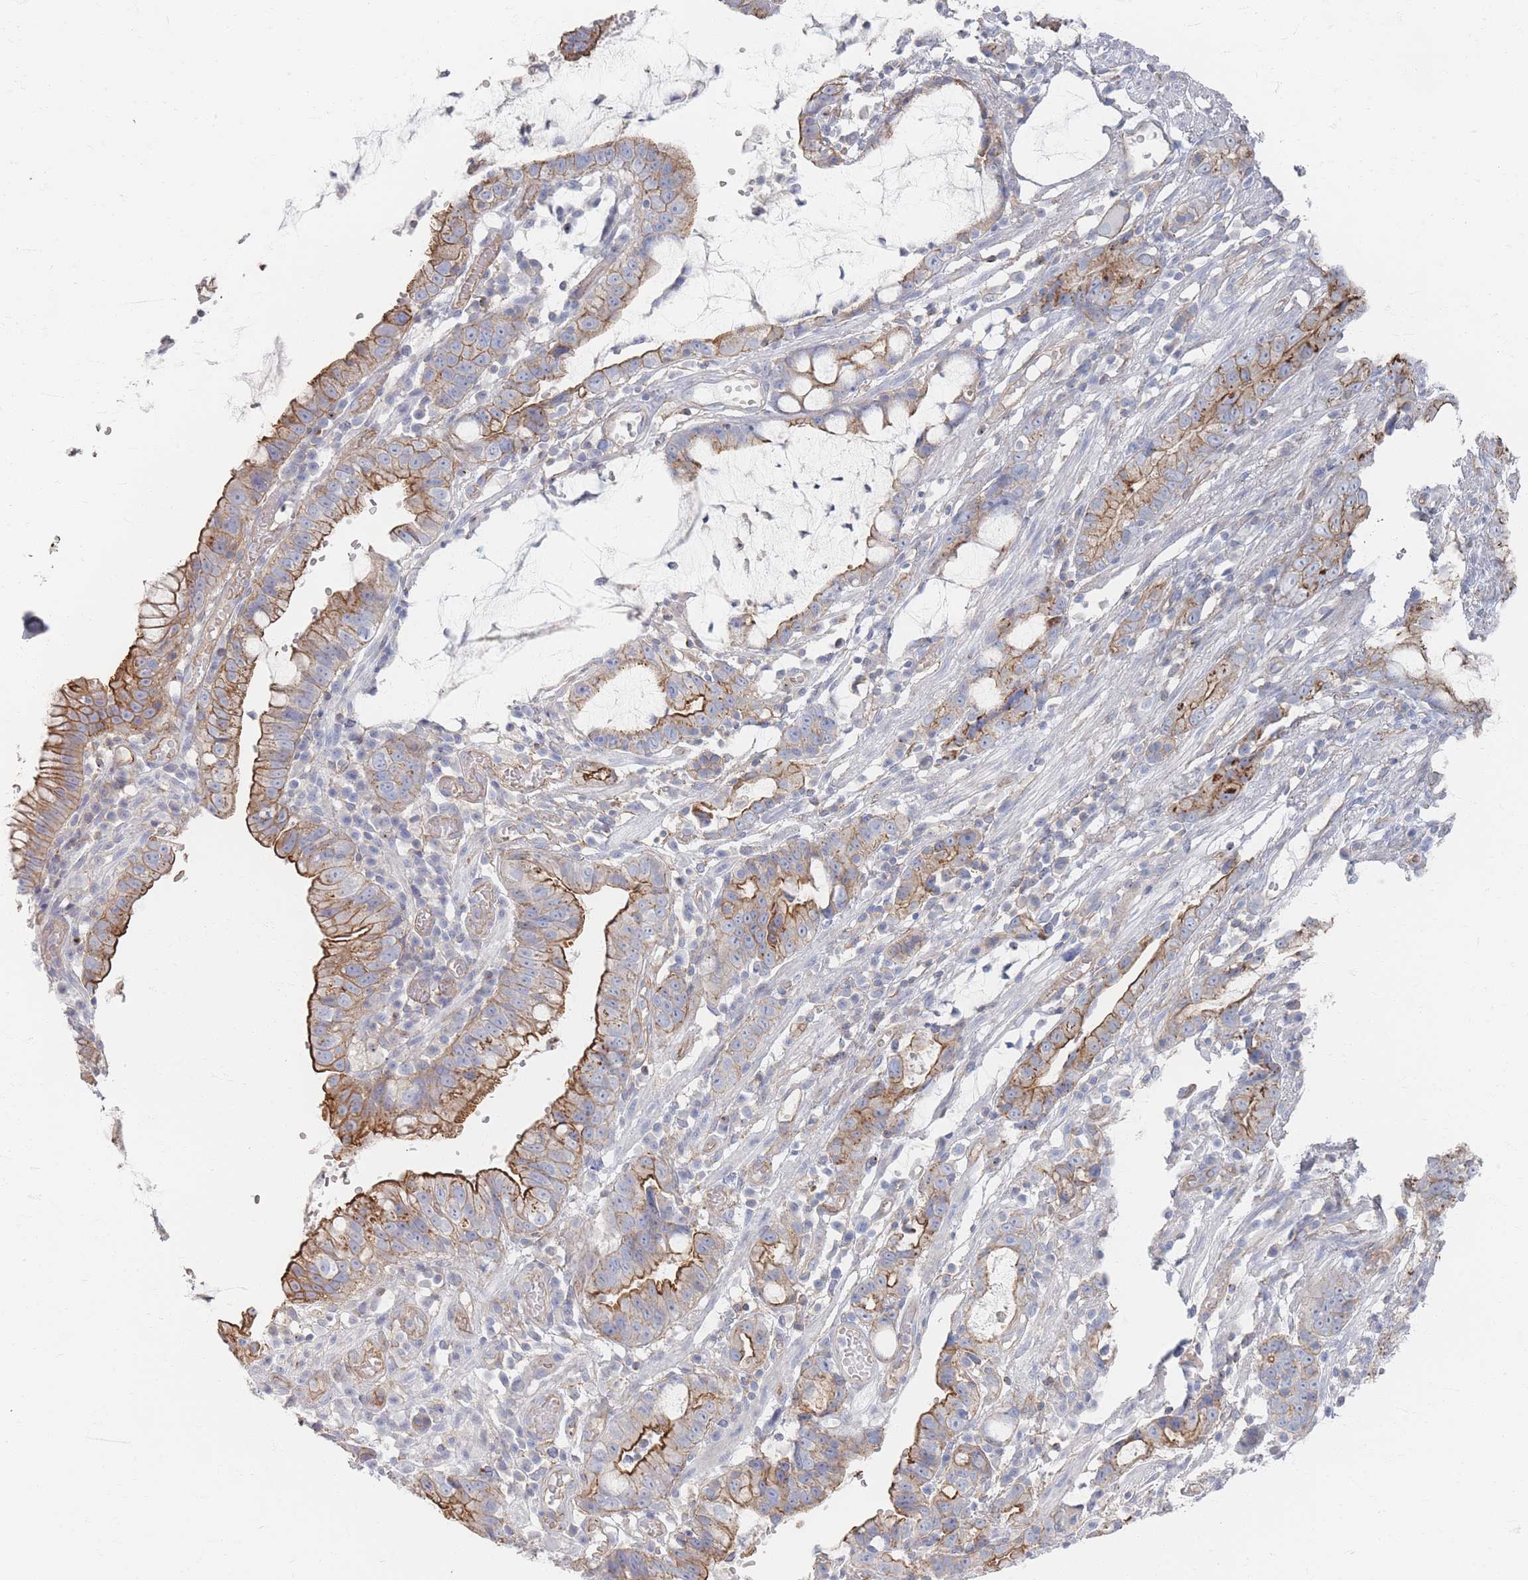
{"staining": {"intensity": "moderate", "quantity": ">75%", "location": "cytoplasmic/membranous"}, "tissue": "stomach cancer", "cell_type": "Tumor cells", "image_type": "cancer", "snomed": [{"axis": "morphology", "description": "Adenocarcinoma, NOS"}, {"axis": "topography", "description": "Stomach"}], "caption": "Immunohistochemical staining of stomach cancer (adenocarcinoma) exhibits medium levels of moderate cytoplasmic/membranous positivity in about >75% of tumor cells.", "gene": "GNB1", "patient": {"sex": "male", "age": 55}}